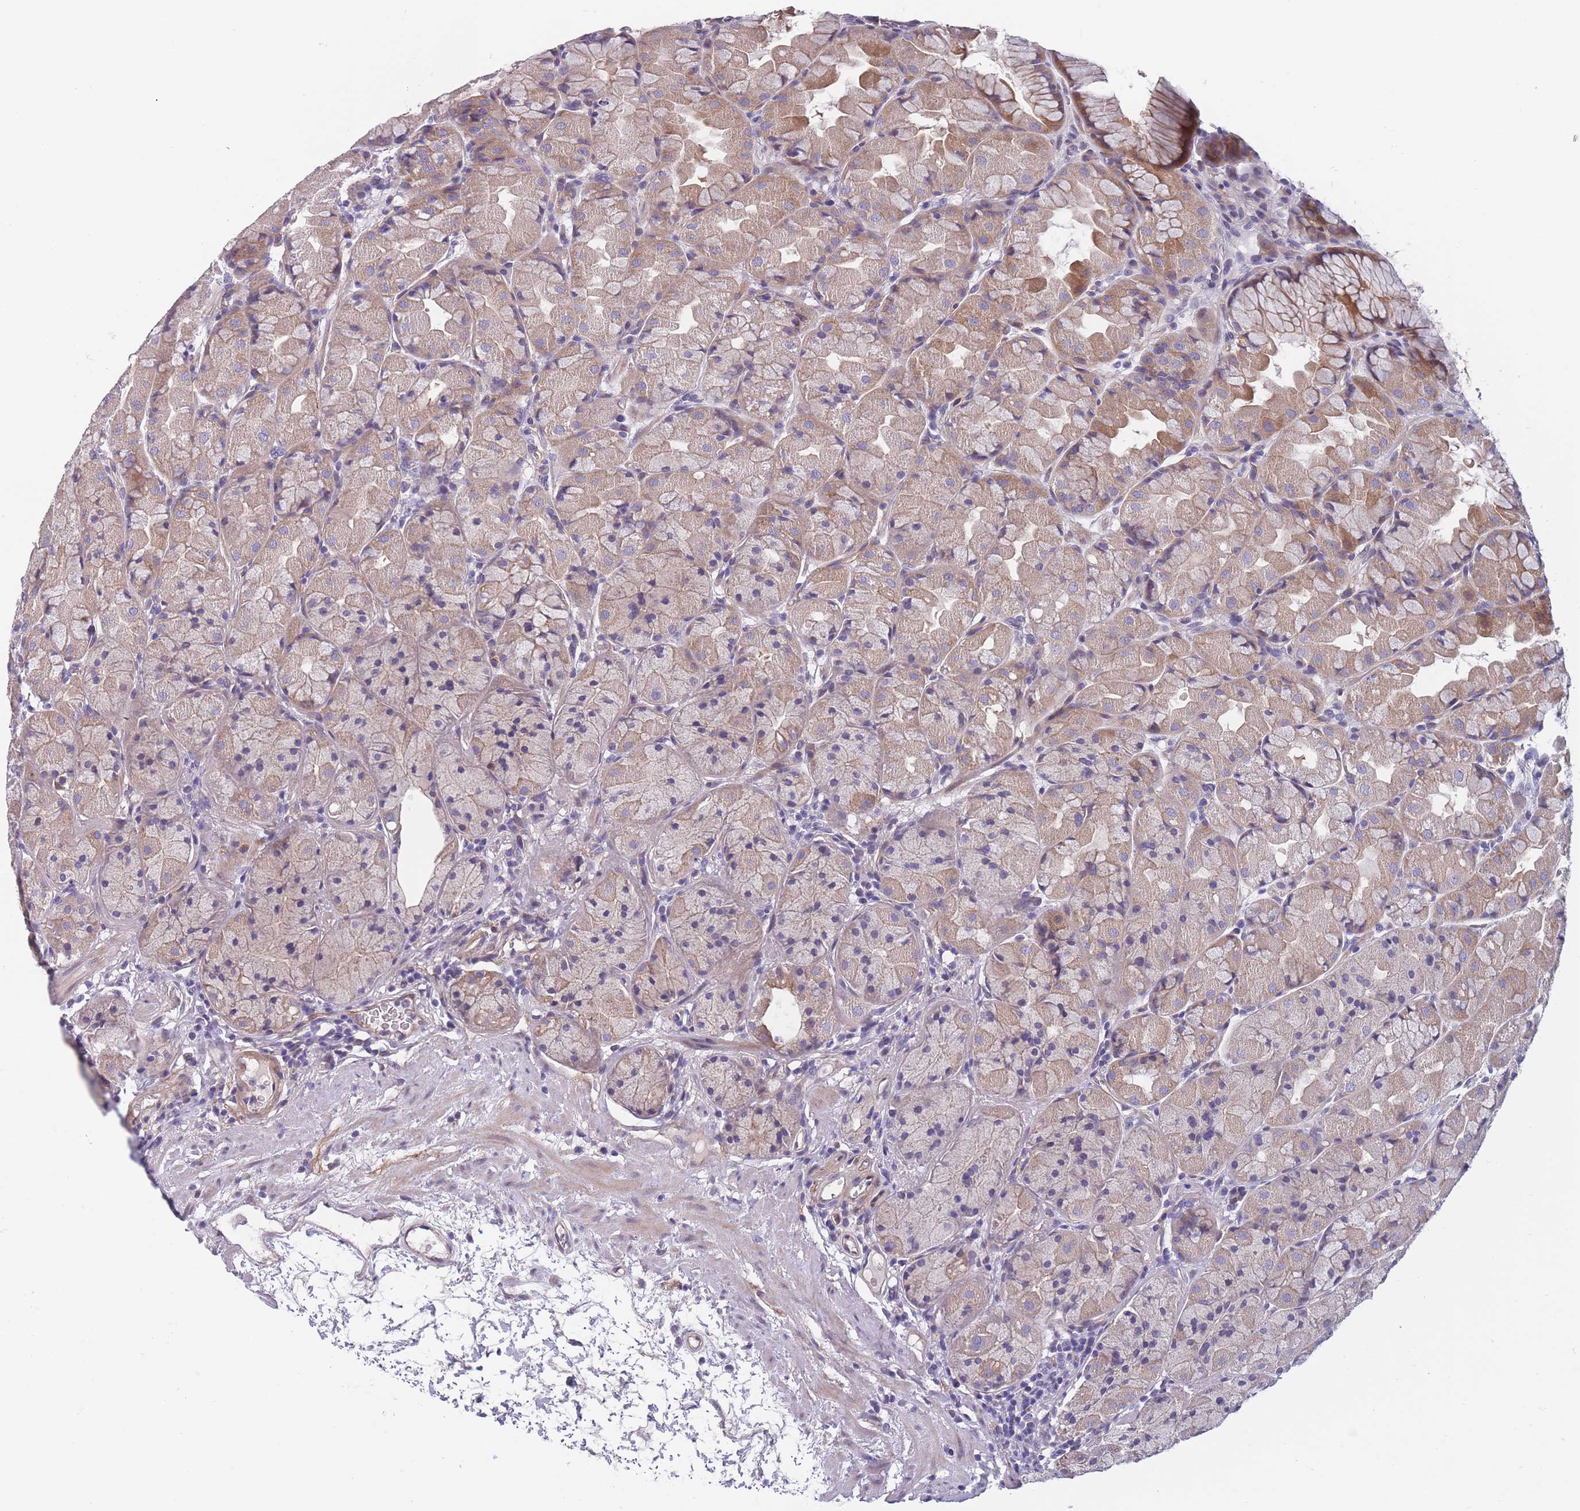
{"staining": {"intensity": "moderate", "quantity": "25%-75%", "location": "cytoplasmic/membranous"}, "tissue": "stomach", "cell_type": "Glandular cells", "image_type": "normal", "snomed": [{"axis": "morphology", "description": "Normal tissue, NOS"}, {"axis": "topography", "description": "Stomach"}], "caption": "Immunohistochemical staining of normal human stomach demonstrates 25%-75% levels of moderate cytoplasmic/membranous protein staining in approximately 25%-75% of glandular cells. (DAB (3,3'-diaminobenzidine) = brown stain, brightfield microscopy at high magnification).", "gene": "FAM83F", "patient": {"sex": "male", "age": 57}}